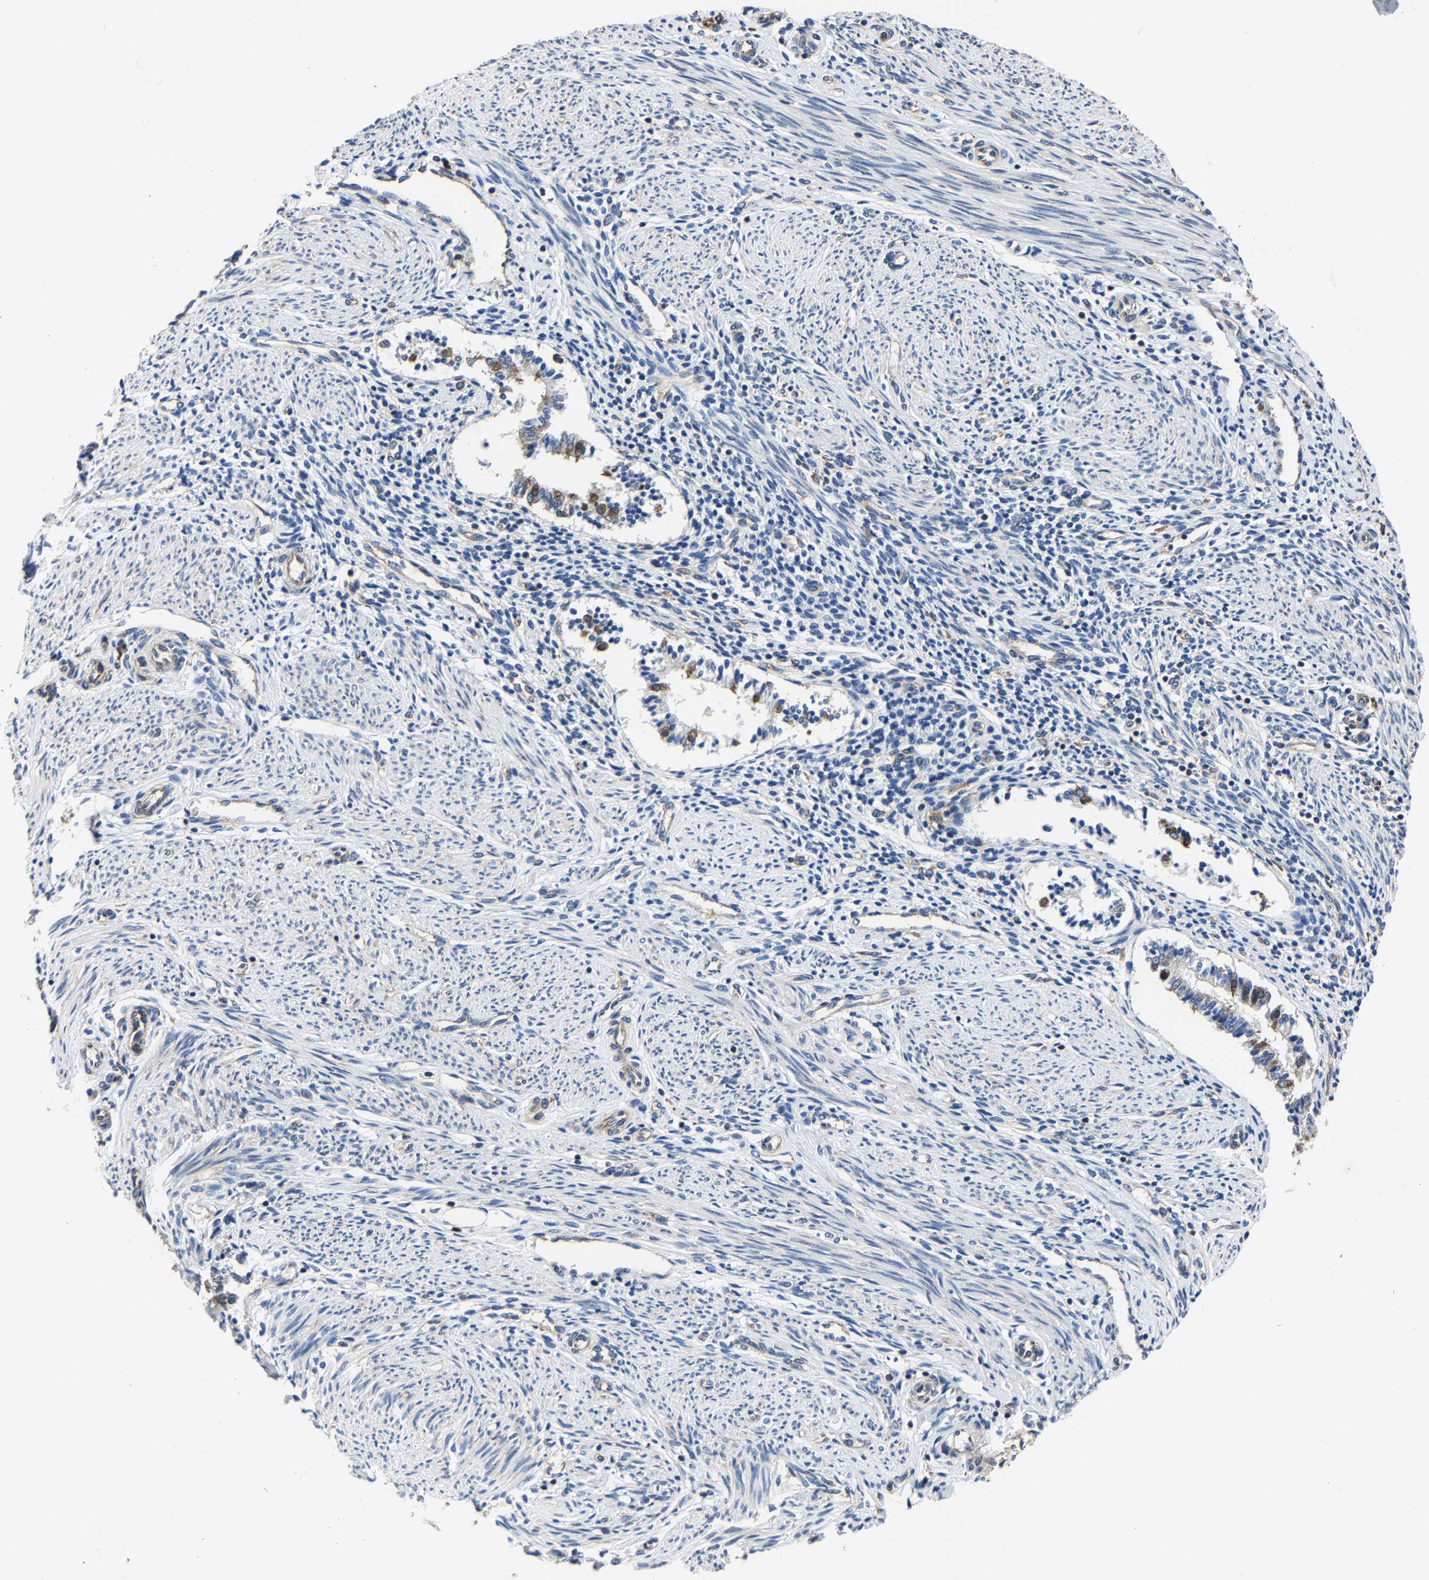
{"staining": {"intensity": "moderate", "quantity": ">75%", "location": "cytoplasmic/membranous"}, "tissue": "endometrium", "cell_type": "Cells in endometrial stroma", "image_type": "normal", "snomed": [{"axis": "morphology", "description": "Normal tissue, NOS"}, {"axis": "topography", "description": "Endometrium"}], "caption": "High-magnification brightfield microscopy of unremarkable endometrium stained with DAB (3,3'-diaminobenzidine) (brown) and counterstained with hematoxylin (blue). cells in endometrial stroma exhibit moderate cytoplasmic/membranous staining is appreciated in approximately>75% of cells.", "gene": "G3BP2", "patient": {"sex": "female", "age": 42}}